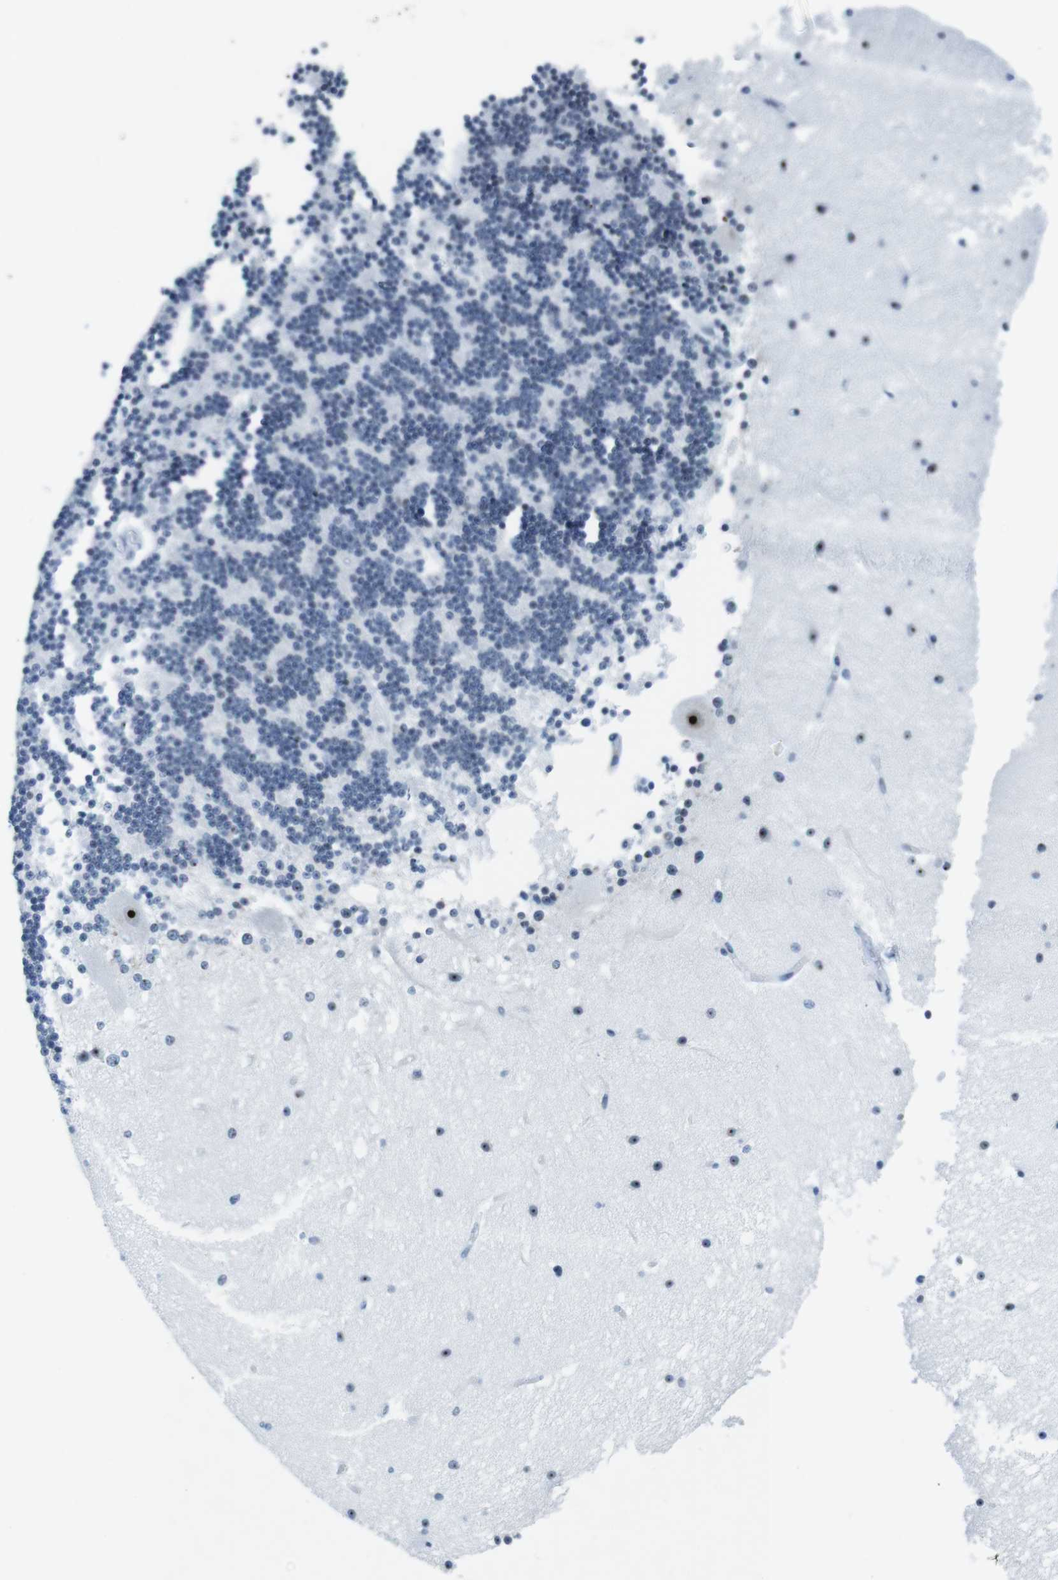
{"staining": {"intensity": "weak", "quantity": "25%-75%", "location": "nuclear"}, "tissue": "cerebellum", "cell_type": "Cells in granular layer", "image_type": "normal", "snomed": [{"axis": "morphology", "description": "Normal tissue, NOS"}, {"axis": "topography", "description": "Cerebellum"}], "caption": "Weak nuclear staining is identified in about 25%-75% of cells in granular layer in unremarkable cerebellum. (DAB IHC with brightfield microscopy, high magnification).", "gene": "NIFK", "patient": {"sex": "female", "age": 54}}